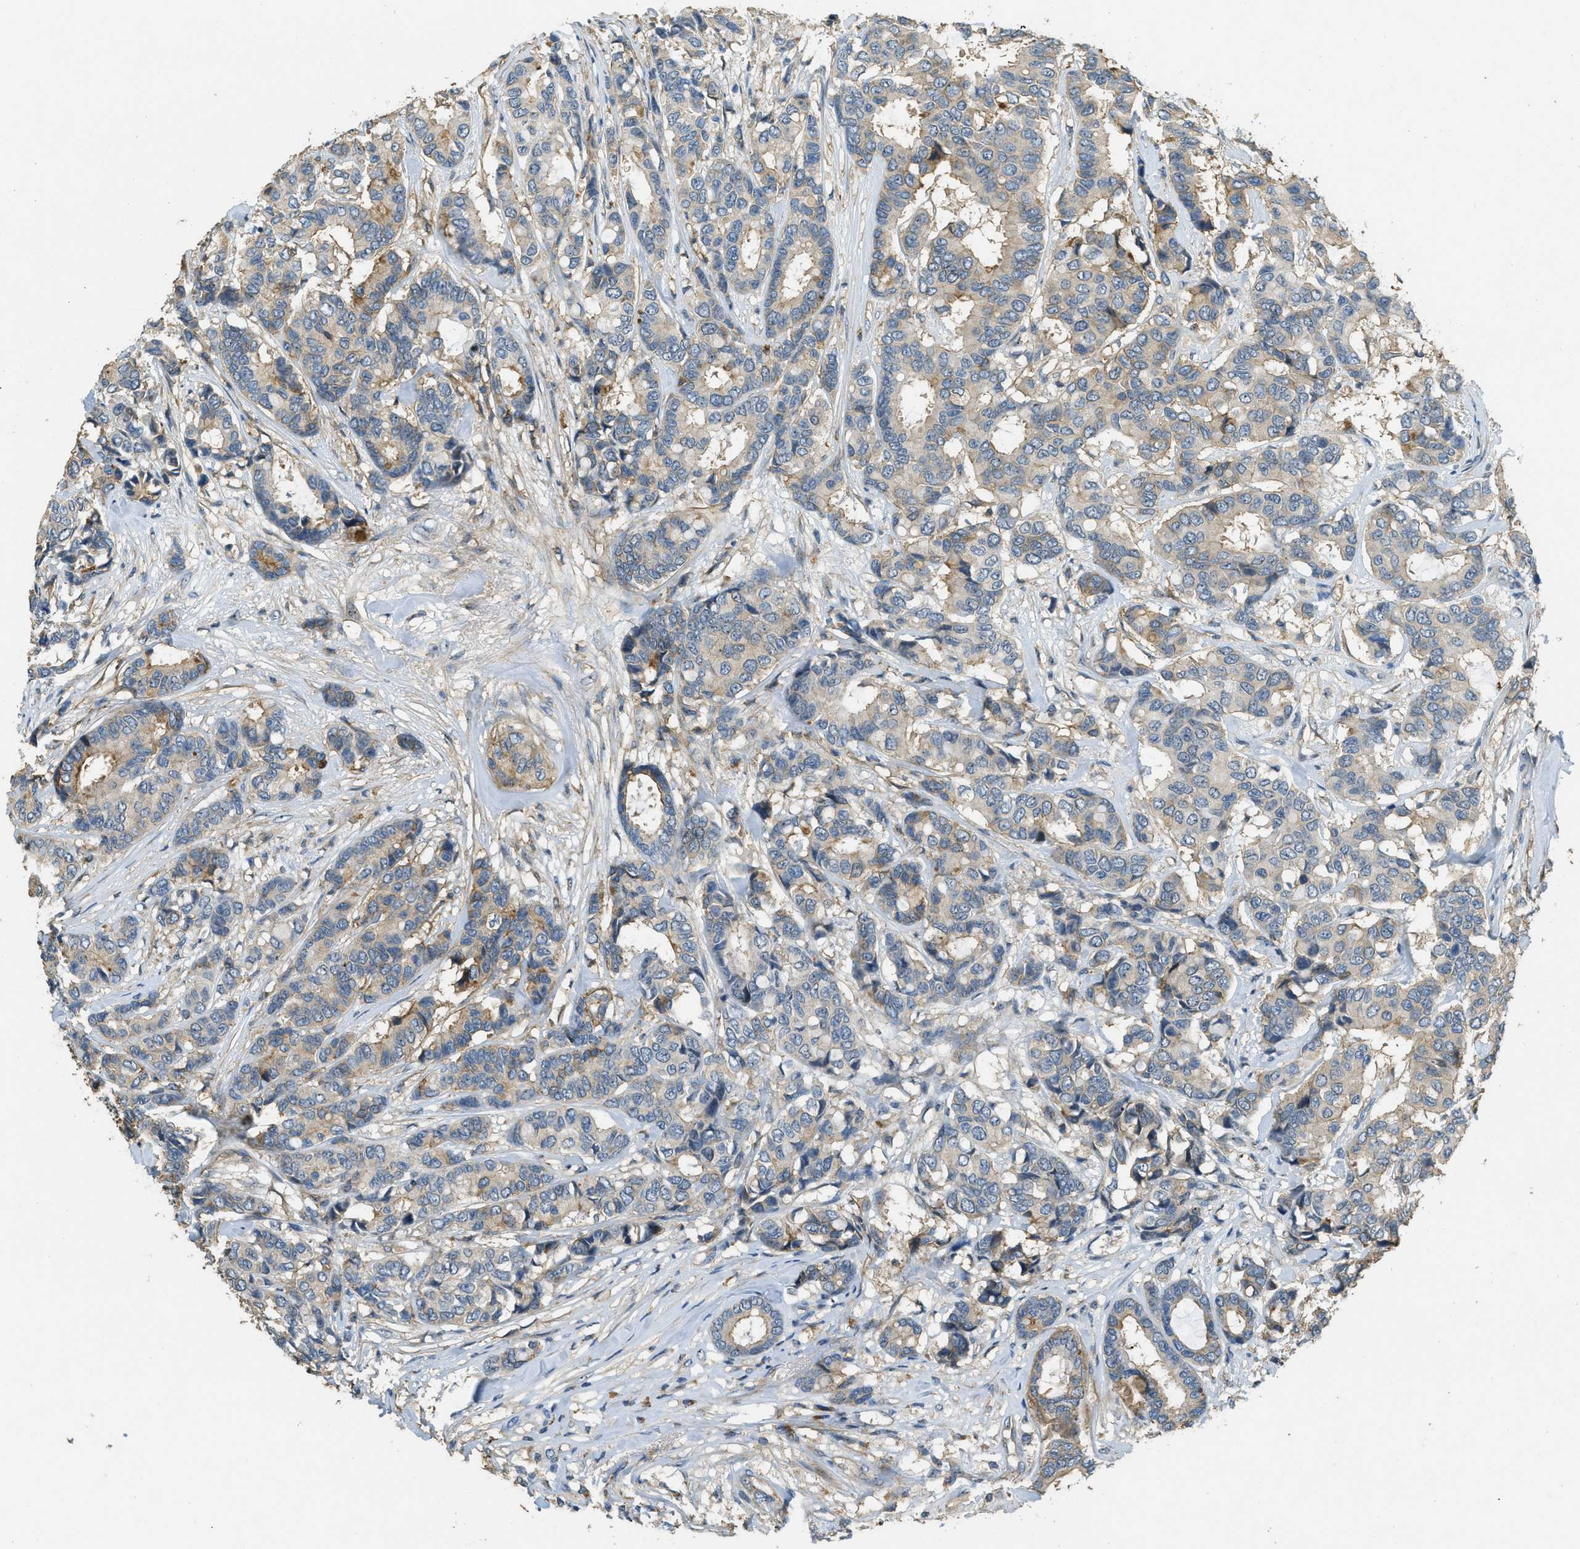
{"staining": {"intensity": "weak", "quantity": "<25%", "location": "cytoplasmic/membranous"}, "tissue": "breast cancer", "cell_type": "Tumor cells", "image_type": "cancer", "snomed": [{"axis": "morphology", "description": "Duct carcinoma"}, {"axis": "topography", "description": "Breast"}], "caption": "An immunohistochemistry (IHC) image of breast cancer is shown. There is no staining in tumor cells of breast cancer.", "gene": "OSMR", "patient": {"sex": "female", "age": 87}}